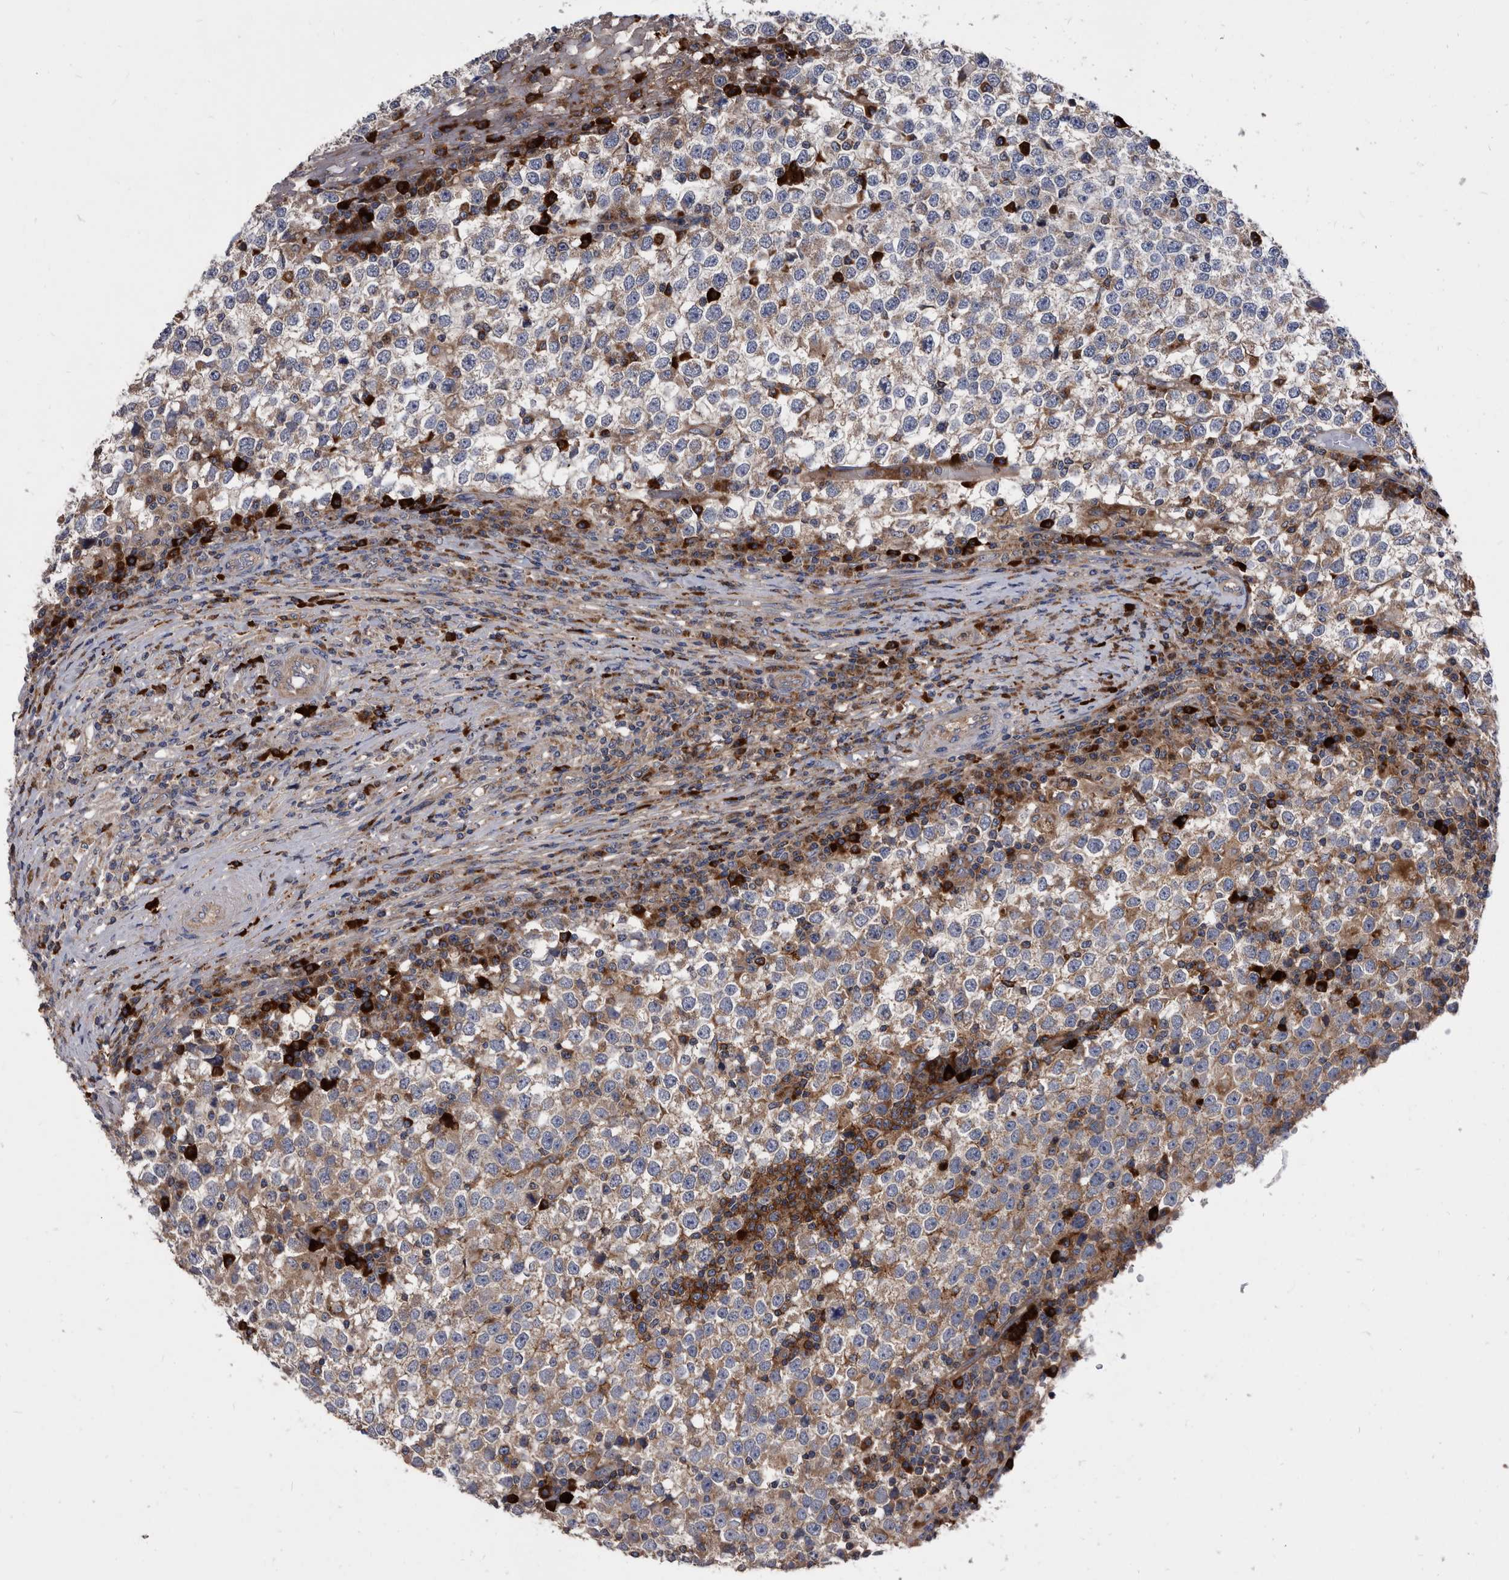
{"staining": {"intensity": "weak", "quantity": ">75%", "location": "cytoplasmic/membranous"}, "tissue": "testis cancer", "cell_type": "Tumor cells", "image_type": "cancer", "snomed": [{"axis": "morphology", "description": "Seminoma, NOS"}, {"axis": "topography", "description": "Testis"}], "caption": "This is a photomicrograph of immunohistochemistry (IHC) staining of testis cancer (seminoma), which shows weak staining in the cytoplasmic/membranous of tumor cells.", "gene": "DTNBP1", "patient": {"sex": "male", "age": 65}}